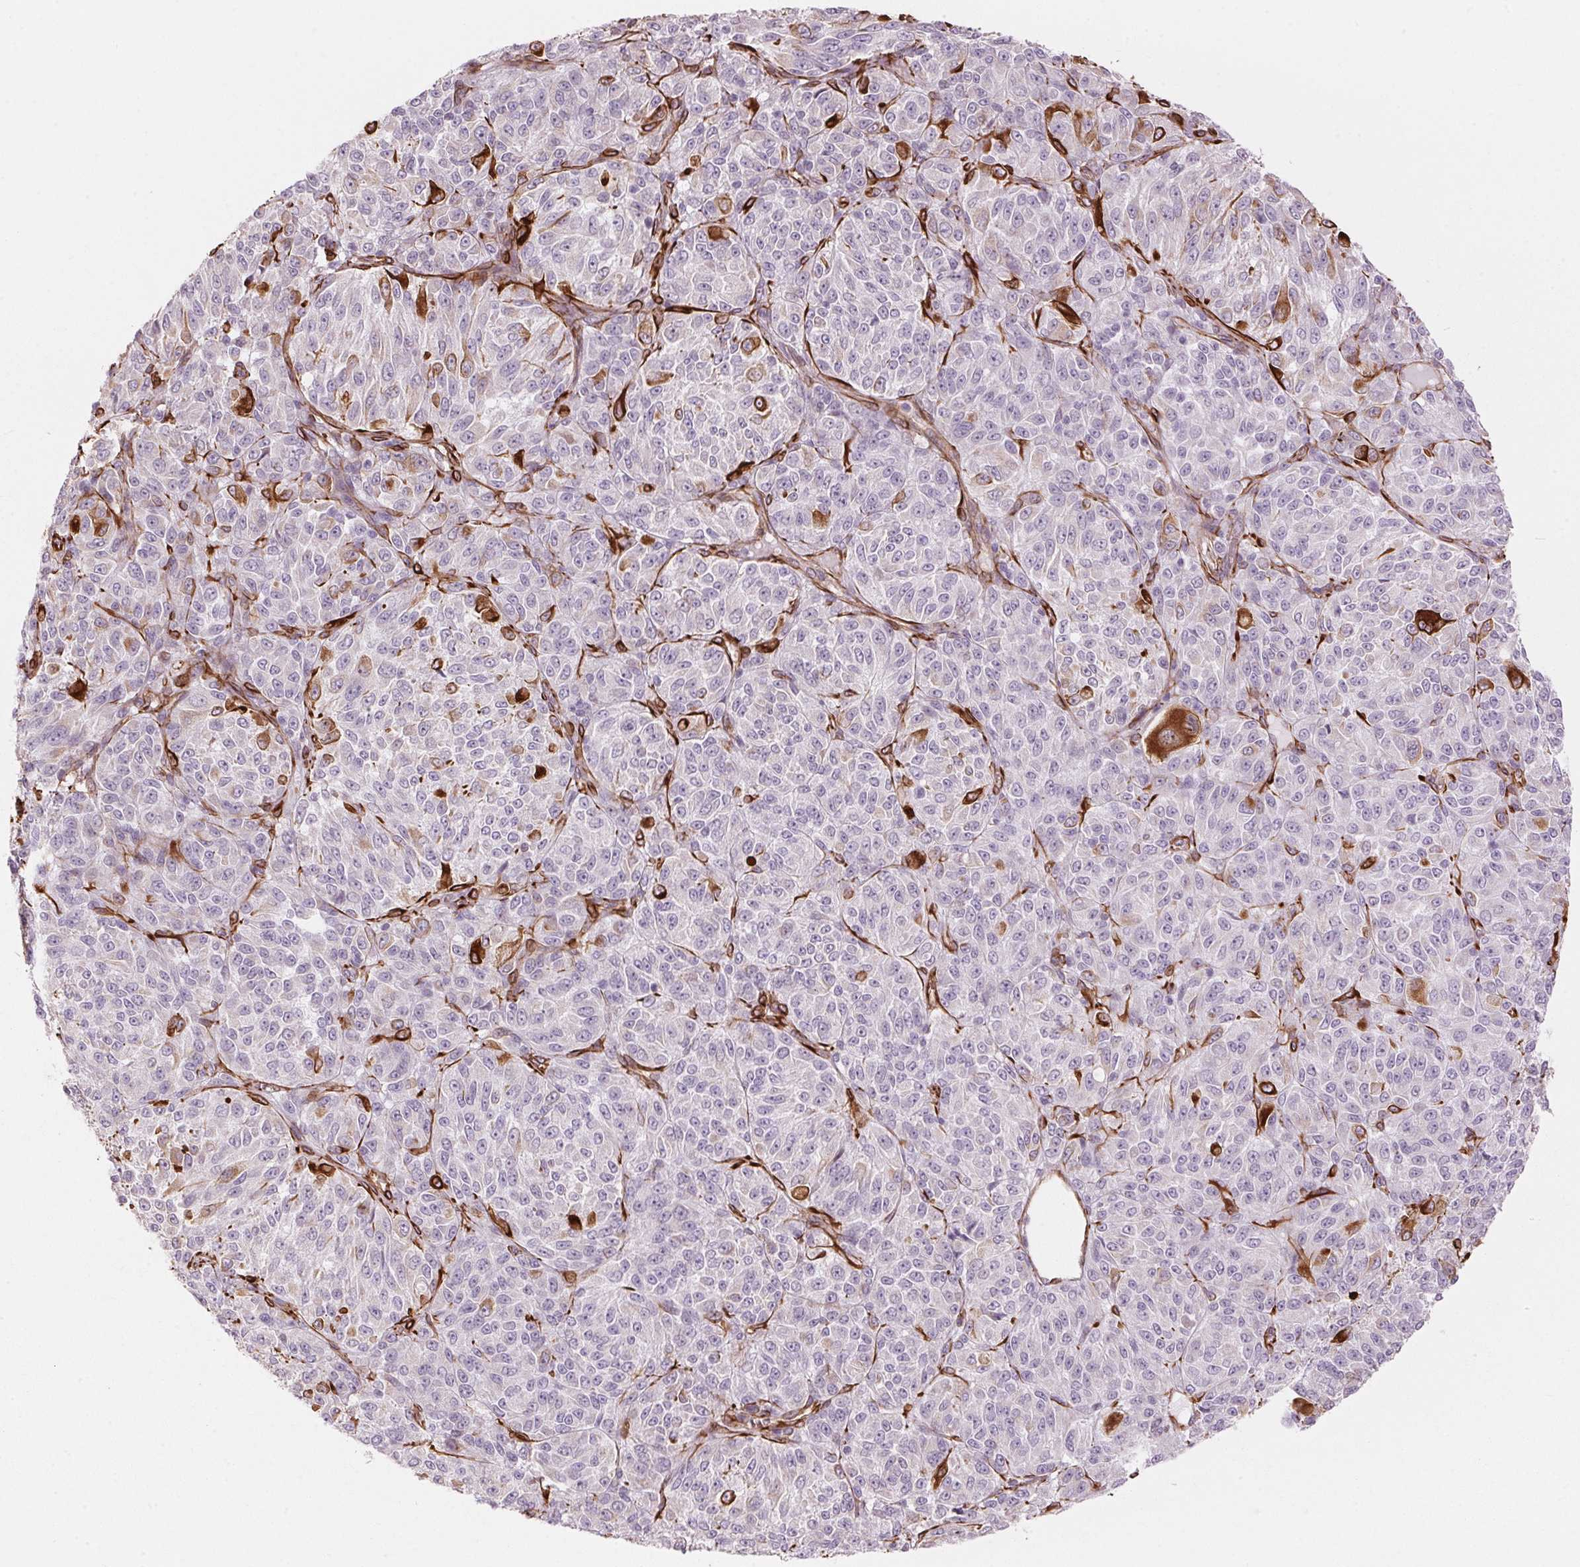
{"staining": {"intensity": "negative", "quantity": "none", "location": "none"}, "tissue": "melanoma", "cell_type": "Tumor cells", "image_type": "cancer", "snomed": [{"axis": "morphology", "description": "Malignant melanoma, Metastatic site"}, {"axis": "topography", "description": "Brain"}], "caption": "Malignant melanoma (metastatic site) stained for a protein using immunohistochemistry shows no staining tumor cells.", "gene": "CLPS", "patient": {"sex": "female", "age": 56}}